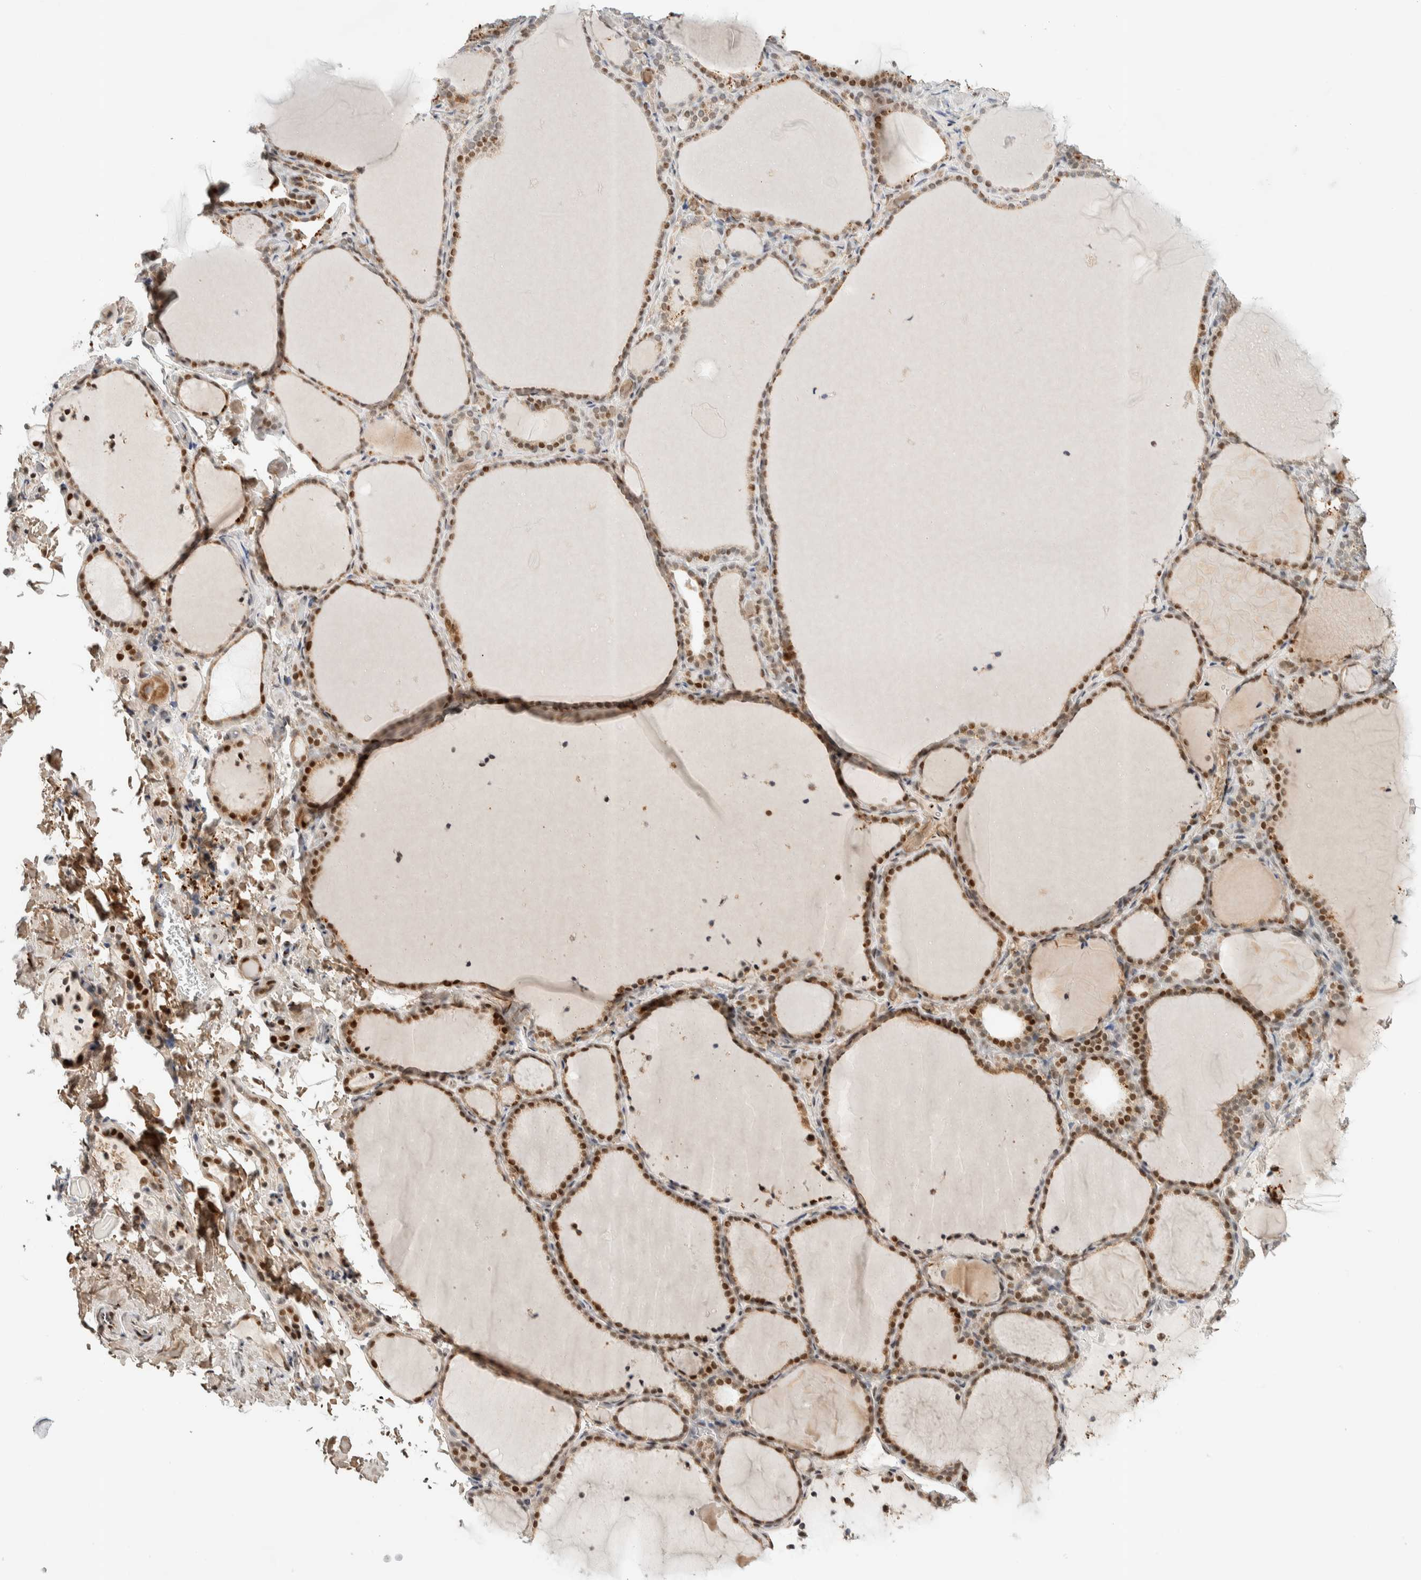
{"staining": {"intensity": "moderate", "quantity": "25%-75%", "location": "cytoplasmic/membranous,nuclear"}, "tissue": "thyroid gland", "cell_type": "Glandular cells", "image_type": "normal", "snomed": [{"axis": "morphology", "description": "Normal tissue, NOS"}, {"axis": "topography", "description": "Thyroid gland"}], "caption": "A high-resolution histopathology image shows IHC staining of unremarkable thyroid gland, which reveals moderate cytoplasmic/membranous,nuclear expression in about 25%-75% of glandular cells.", "gene": "TSPAN32", "patient": {"sex": "female", "age": 22}}